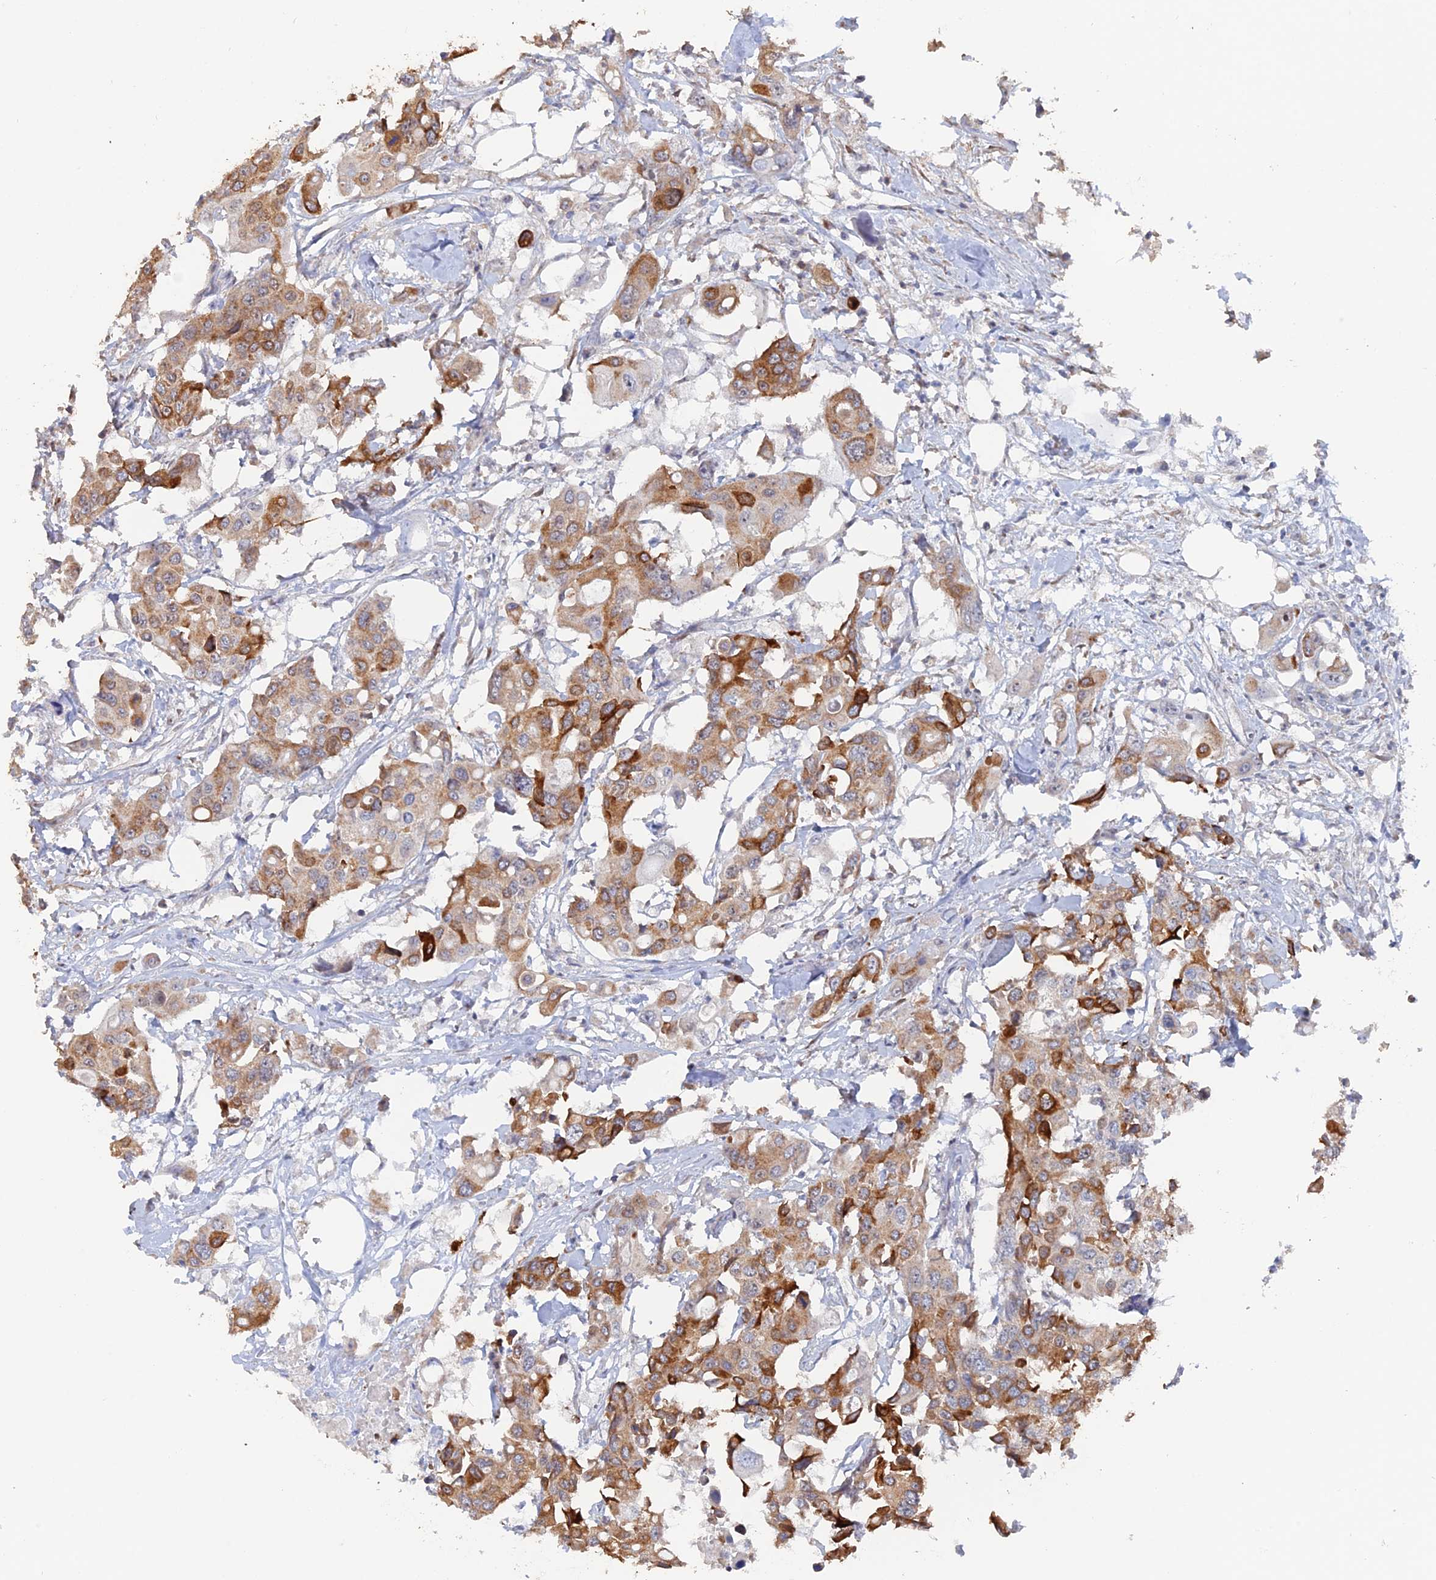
{"staining": {"intensity": "moderate", "quantity": ">75%", "location": "cytoplasmic/membranous"}, "tissue": "colorectal cancer", "cell_type": "Tumor cells", "image_type": "cancer", "snomed": [{"axis": "morphology", "description": "Adenocarcinoma, NOS"}, {"axis": "topography", "description": "Colon"}], "caption": "The histopathology image shows a brown stain indicating the presence of a protein in the cytoplasmic/membranous of tumor cells in adenocarcinoma (colorectal). (Brightfield microscopy of DAB IHC at high magnification).", "gene": "SEMG2", "patient": {"sex": "male", "age": 77}}